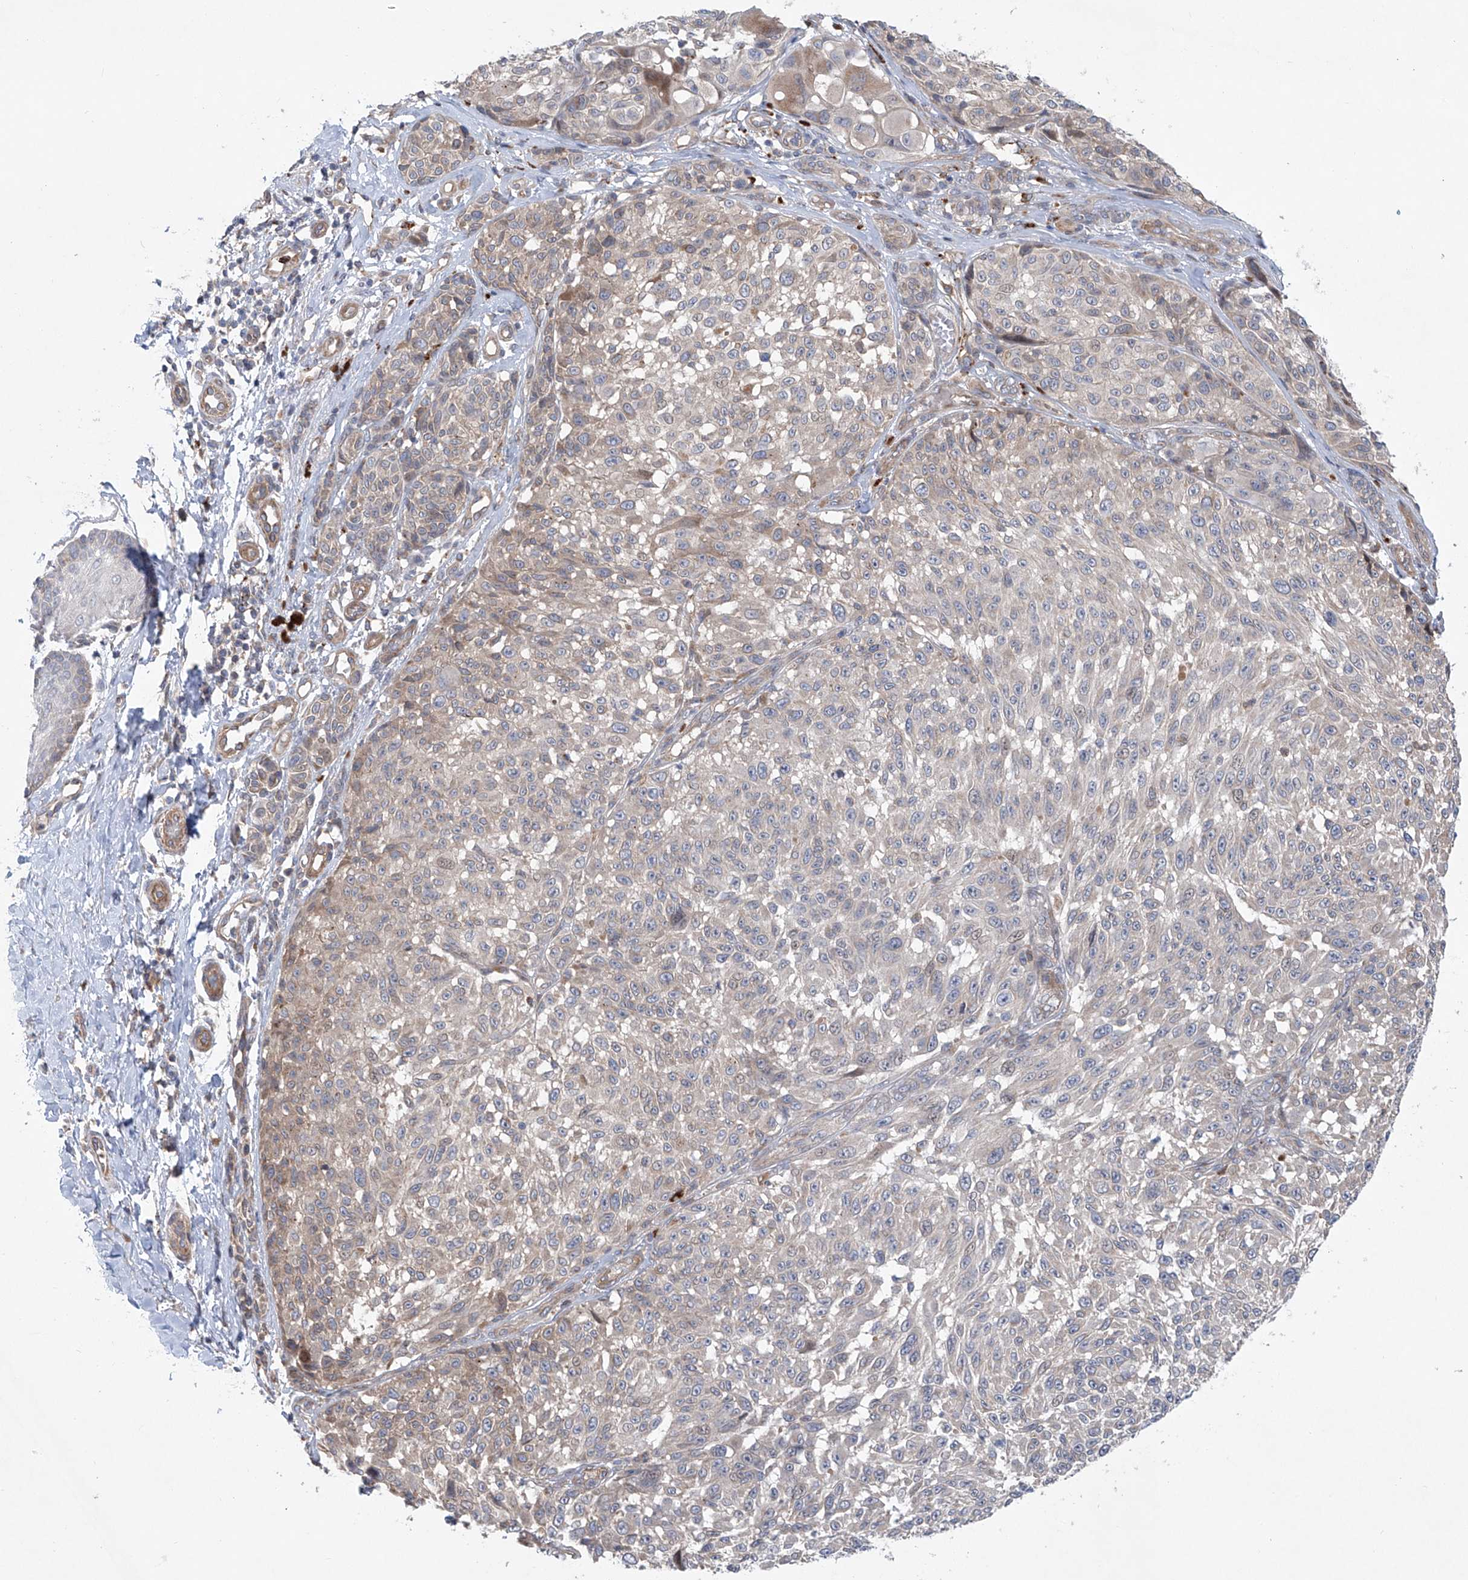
{"staining": {"intensity": "weak", "quantity": "<25%", "location": "cytoplasmic/membranous"}, "tissue": "melanoma", "cell_type": "Tumor cells", "image_type": "cancer", "snomed": [{"axis": "morphology", "description": "Malignant melanoma, NOS"}, {"axis": "topography", "description": "Skin"}], "caption": "High power microscopy histopathology image of an immunohistochemistry image of melanoma, revealing no significant expression in tumor cells.", "gene": "KLC4", "patient": {"sex": "male", "age": 83}}